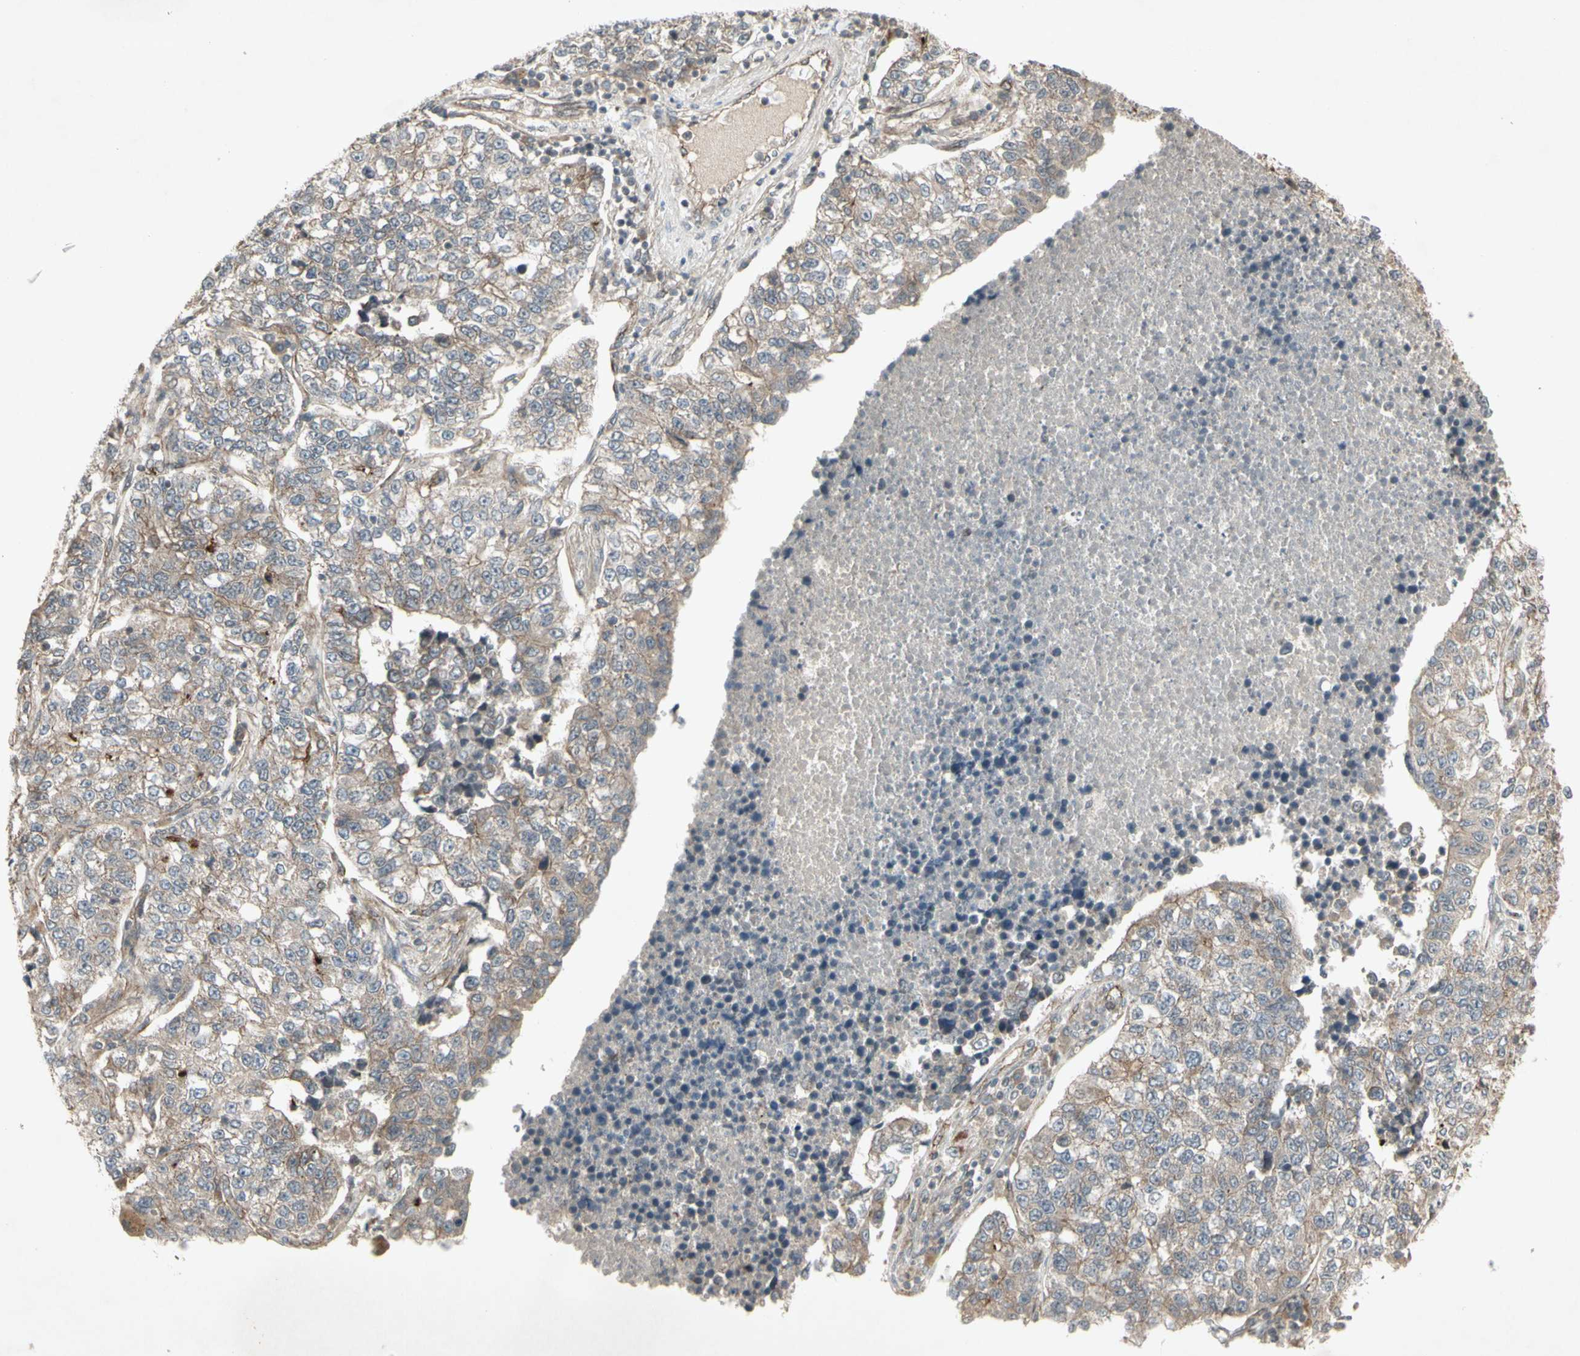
{"staining": {"intensity": "weak", "quantity": ">75%", "location": "cytoplasmic/membranous"}, "tissue": "lung cancer", "cell_type": "Tumor cells", "image_type": "cancer", "snomed": [{"axis": "morphology", "description": "Adenocarcinoma, NOS"}, {"axis": "topography", "description": "Lung"}], "caption": "An IHC image of tumor tissue is shown. Protein staining in brown shows weak cytoplasmic/membranous positivity in lung cancer (adenocarcinoma) within tumor cells.", "gene": "JAG1", "patient": {"sex": "male", "age": 49}}